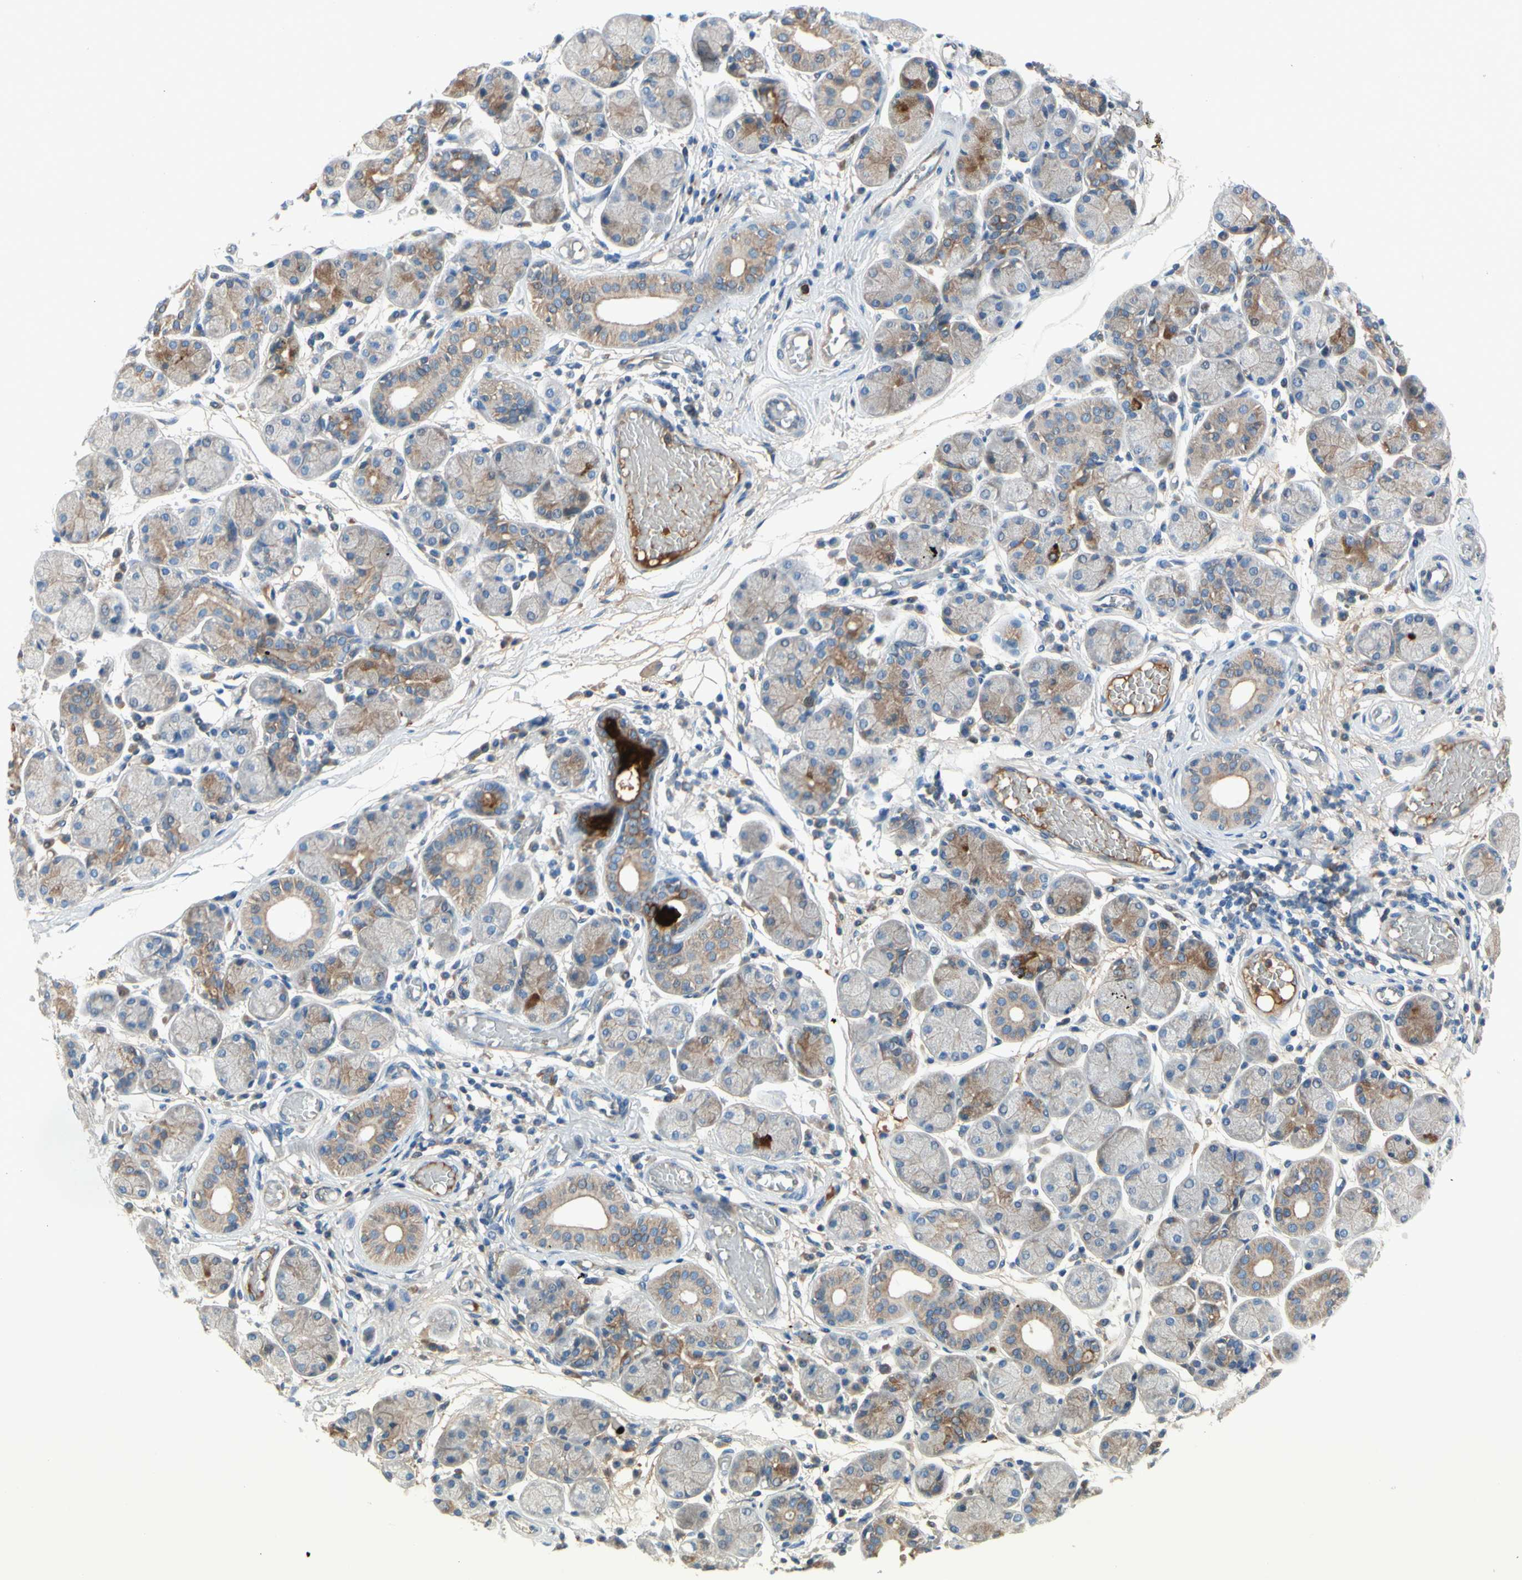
{"staining": {"intensity": "moderate", "quantity": "<25%", "location": "cytoplasmic/membranous"}, "tissue": "salivary gland", "cell_type": "Glandular cells", "image_type": "normal", "snomed": [{"axis": "morphology", "description": "Normal tissue, NOS"}, {"axis": "topography", "description": "Salivary gland"}], "caption": "Unremarkable salivary gland reveals moderate cytoplasmic/membranous staining in approximately <25% of glandular cells.", "gene": "HJURP", "patient": {"sex": "female", "age": 24}}